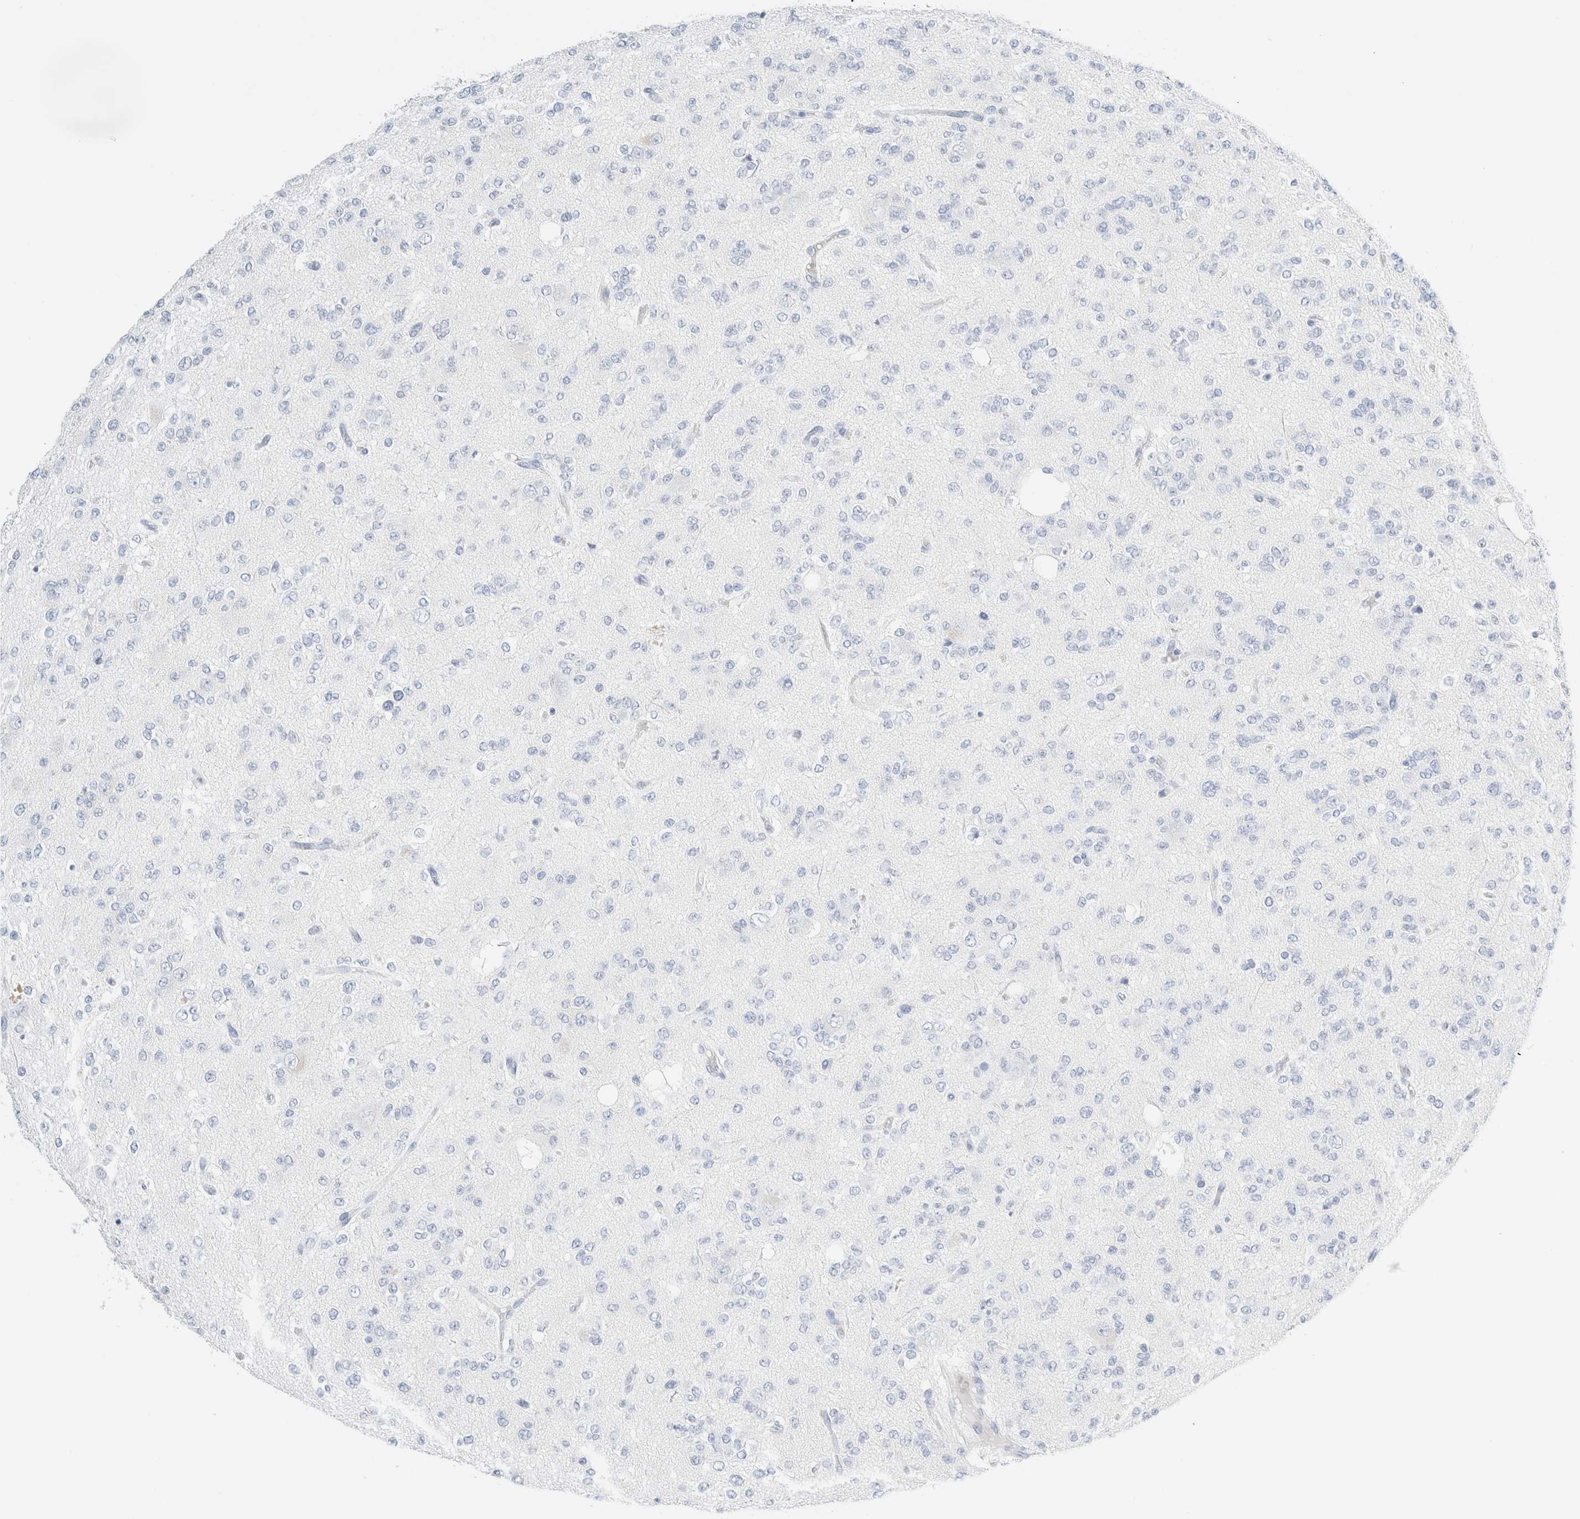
{"staining": {"intensity": "negative", "quantity": "none", "location": "none"}, "tissue": "glioma", "cell_type": "Tumor cells", "image_type": "cancer", "snomed": [{"axis": "morphology", "description": "Glioma, malignant, Low grade"}, {"axis": "topography", "description": "Brain"}], "caption": "IHC of glioma exhibits no positivity in tumor cells.", "gene": "DPYS", "patient": {"sex": "male", "age": 38}}